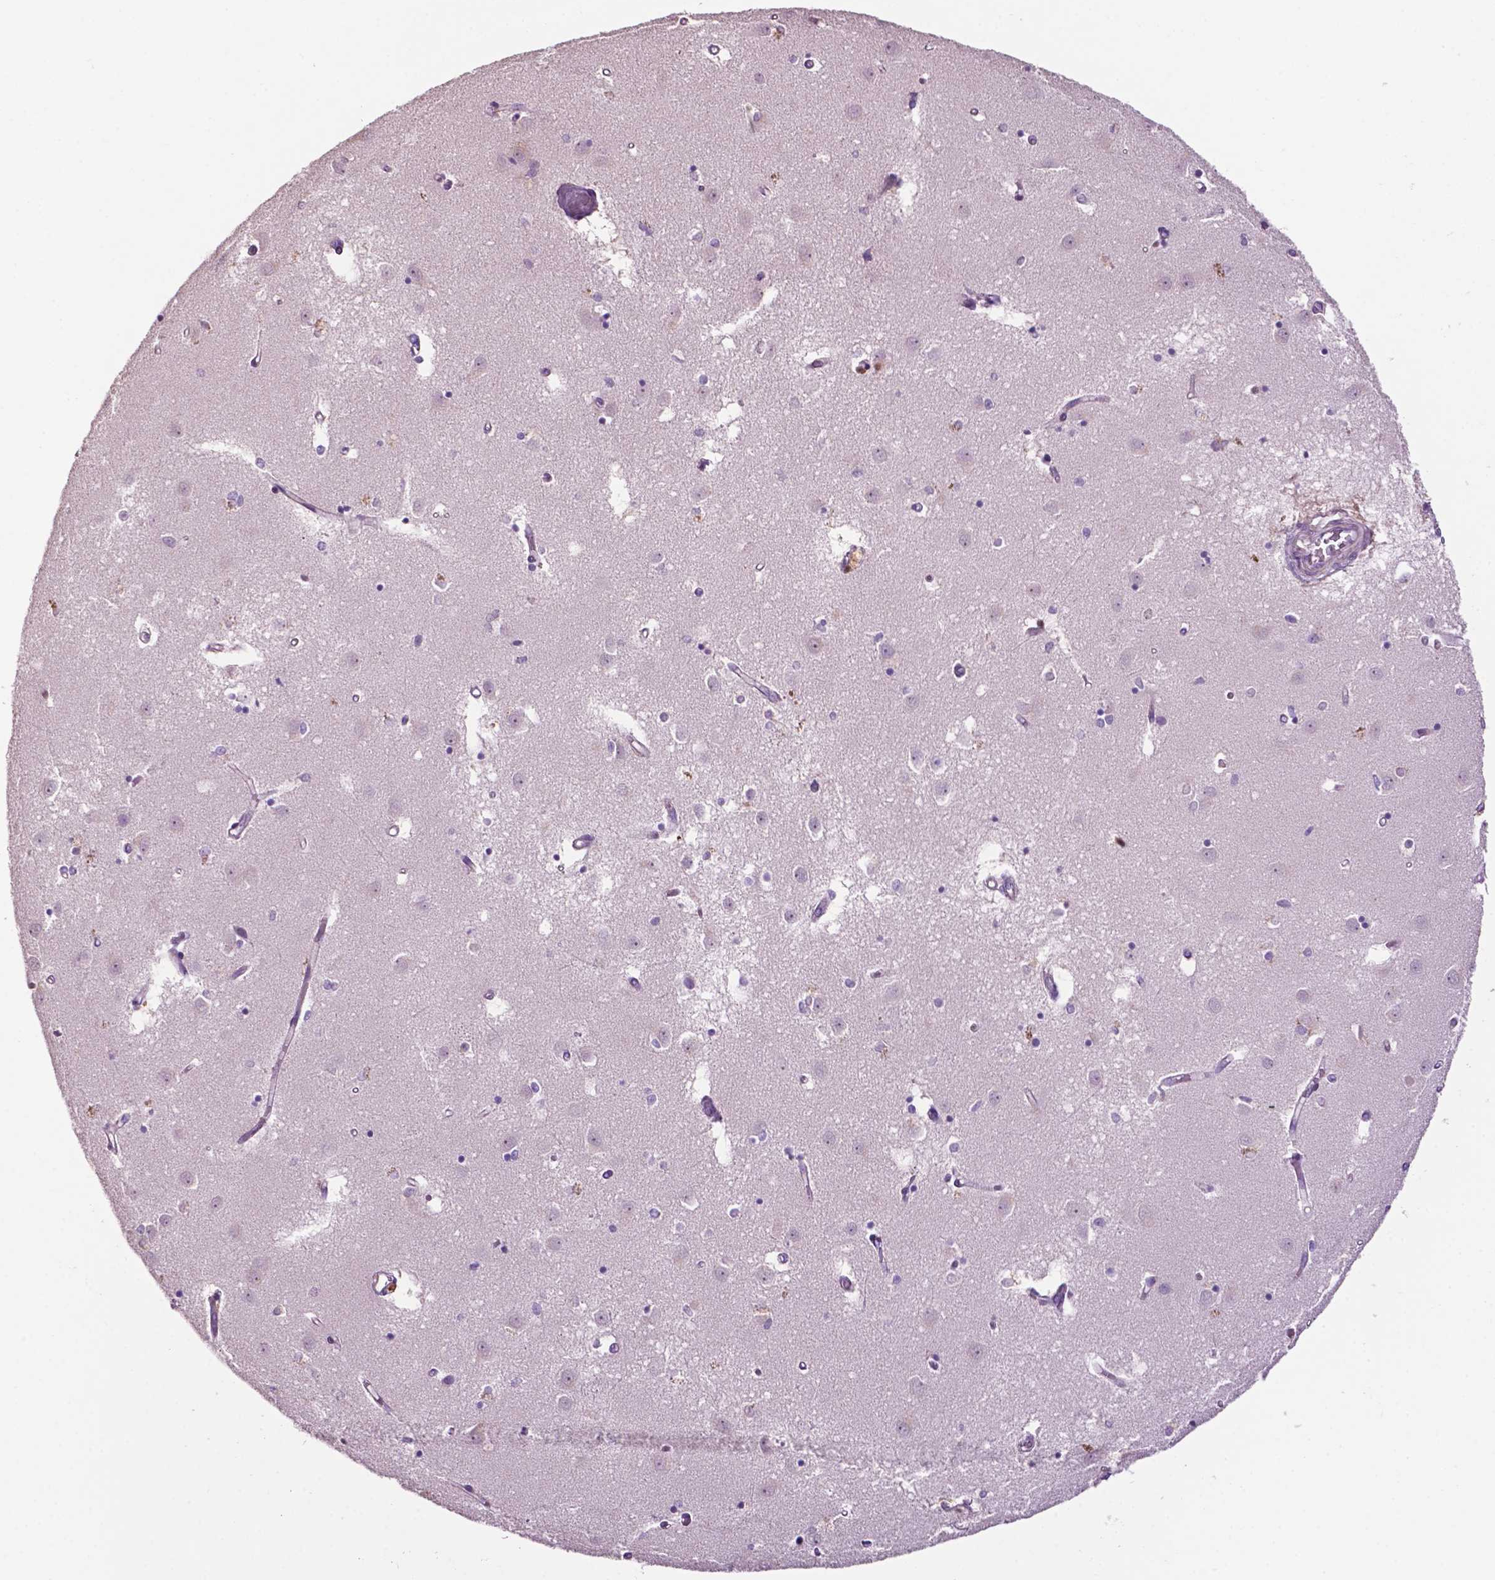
{"staining": {"intensity": "negative", "quantity": "none", "location": "none"}, "tissue": "caudate", "cell_type": "Glial cells", "image_type": "normal", "snomed": [{"axis": "morphology", "description": "Normal tissue, NOS"}, {"axis": "topography", "description": "Lateral ventricle wall"}], "caption": "Protein analysis of normal caudate exhibits no significant staining in glial cells. Nuclei are stained in blue.", "gene": "TBC1D10C", "patient": {"sex": "male", "age": 54}}